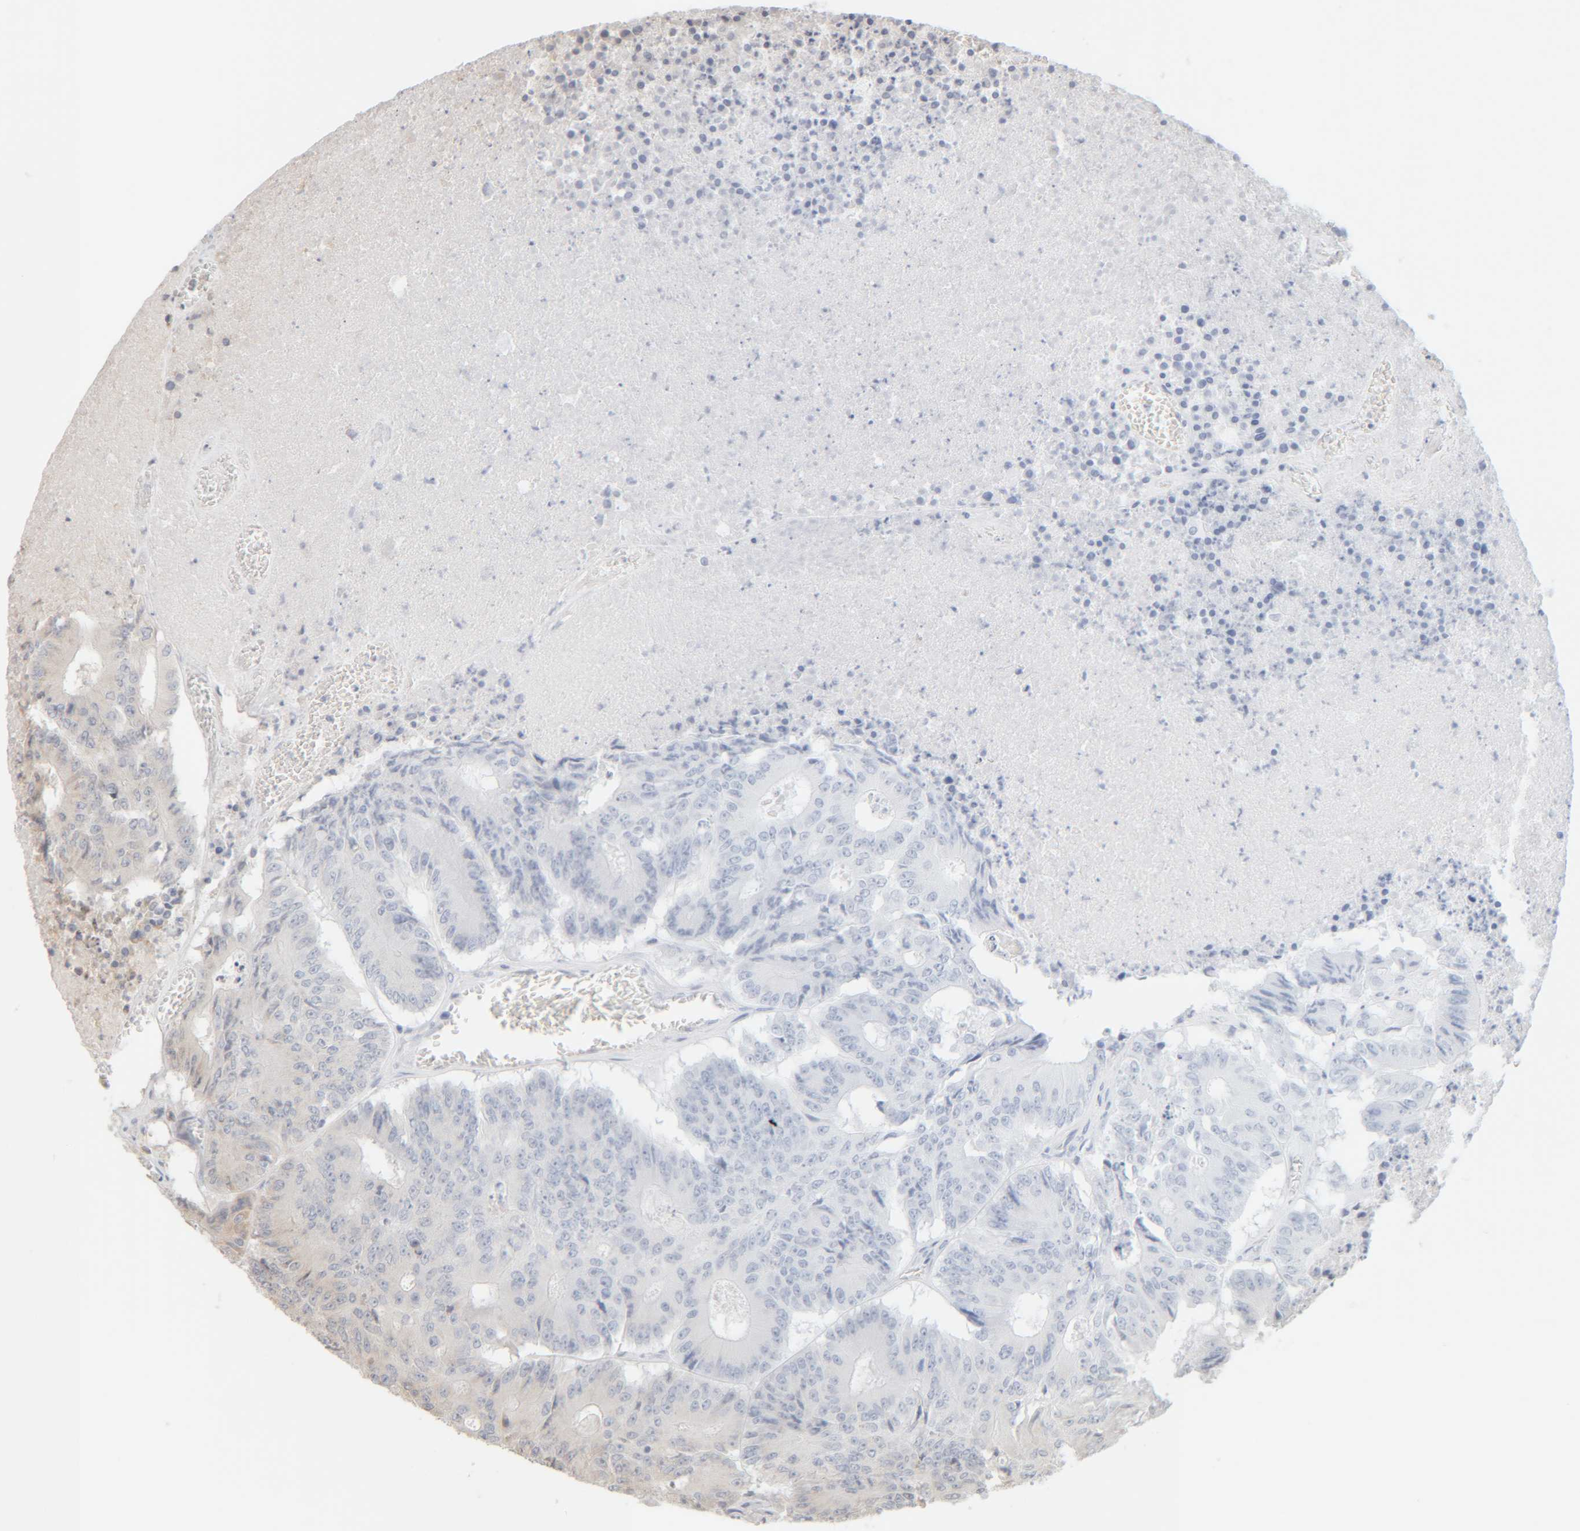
{"staining": {"intensity": "negative", "quantity": "none", "location": "none"}, "tissue": "colorectal cancer", "cell_type": "Tumor cells", "image_type": "cancer", "snomed": [{"axis": "morphology", "description": "Adenocarcinoma, NOS"}, {"axis": "topography", "description": "Colon"}], "caption": "Immunohistochemical staining of colorectal adenocarcinoma demonstrates no significant staining in tumor cells.", "gene": "RIDA", "patient": {"sex": "male", "age": 87}}